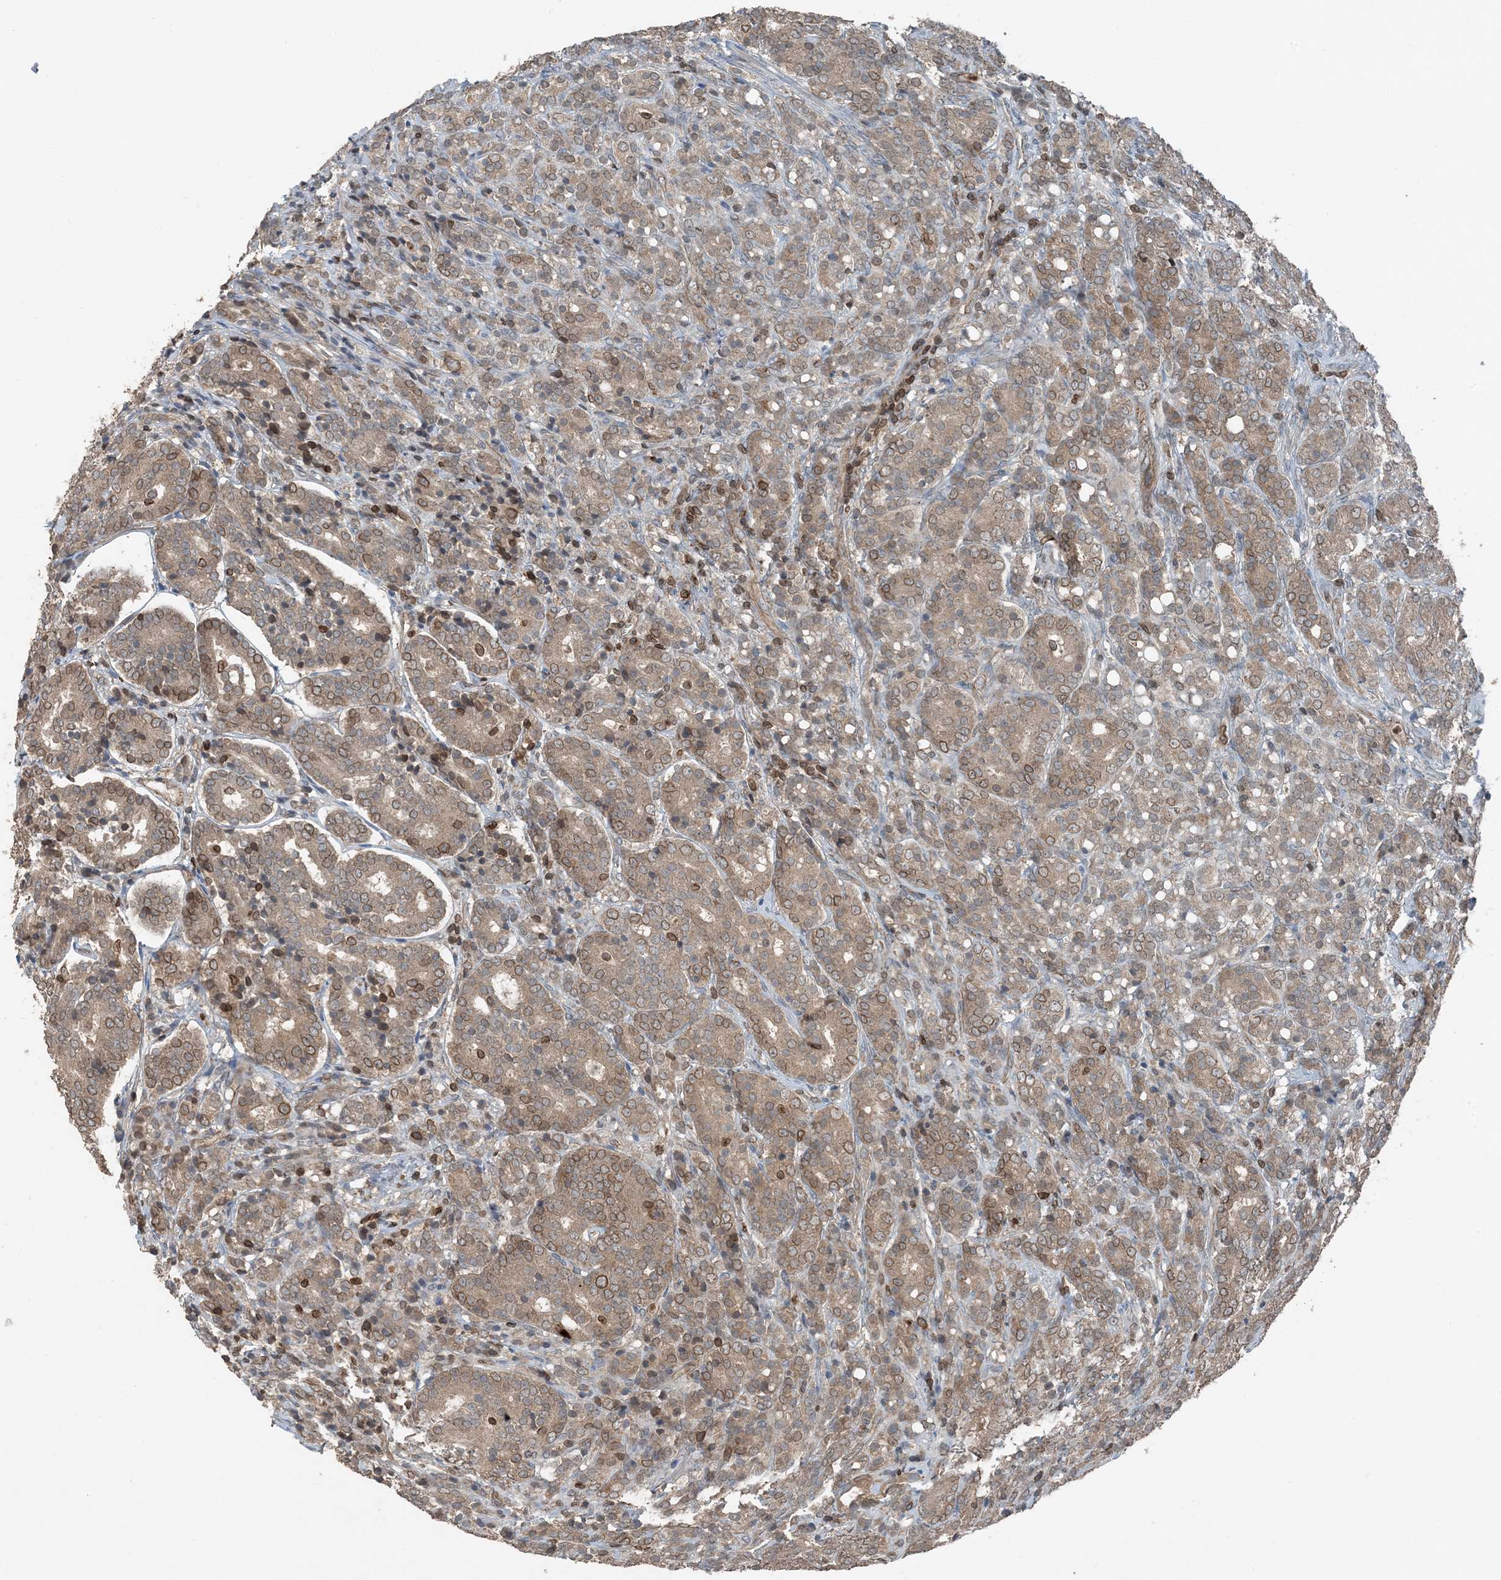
{"staining": {"intensity": "moderate", "quantity": ">75%", "location": "cytoplasmic/membranous,nuclear"}, "tissue": "prostate cancer", "cell_type": "Tumor cells", "image_type": "cancer", "snomed": [{"axis": "morphology", "description": "Adenocarcinoma, High grade"}, {"axis": "topography", "description": "Prostate"}], "caption": "Immunohistochemical staining of prostate cancer demonstrates medium levels of moderate cytoplasmic/membranous and nuclear protein expression in approximately >75% of tumor cells.", "gene": "ZFAND2B", "patient": {"sex": "male", "age": 62}}